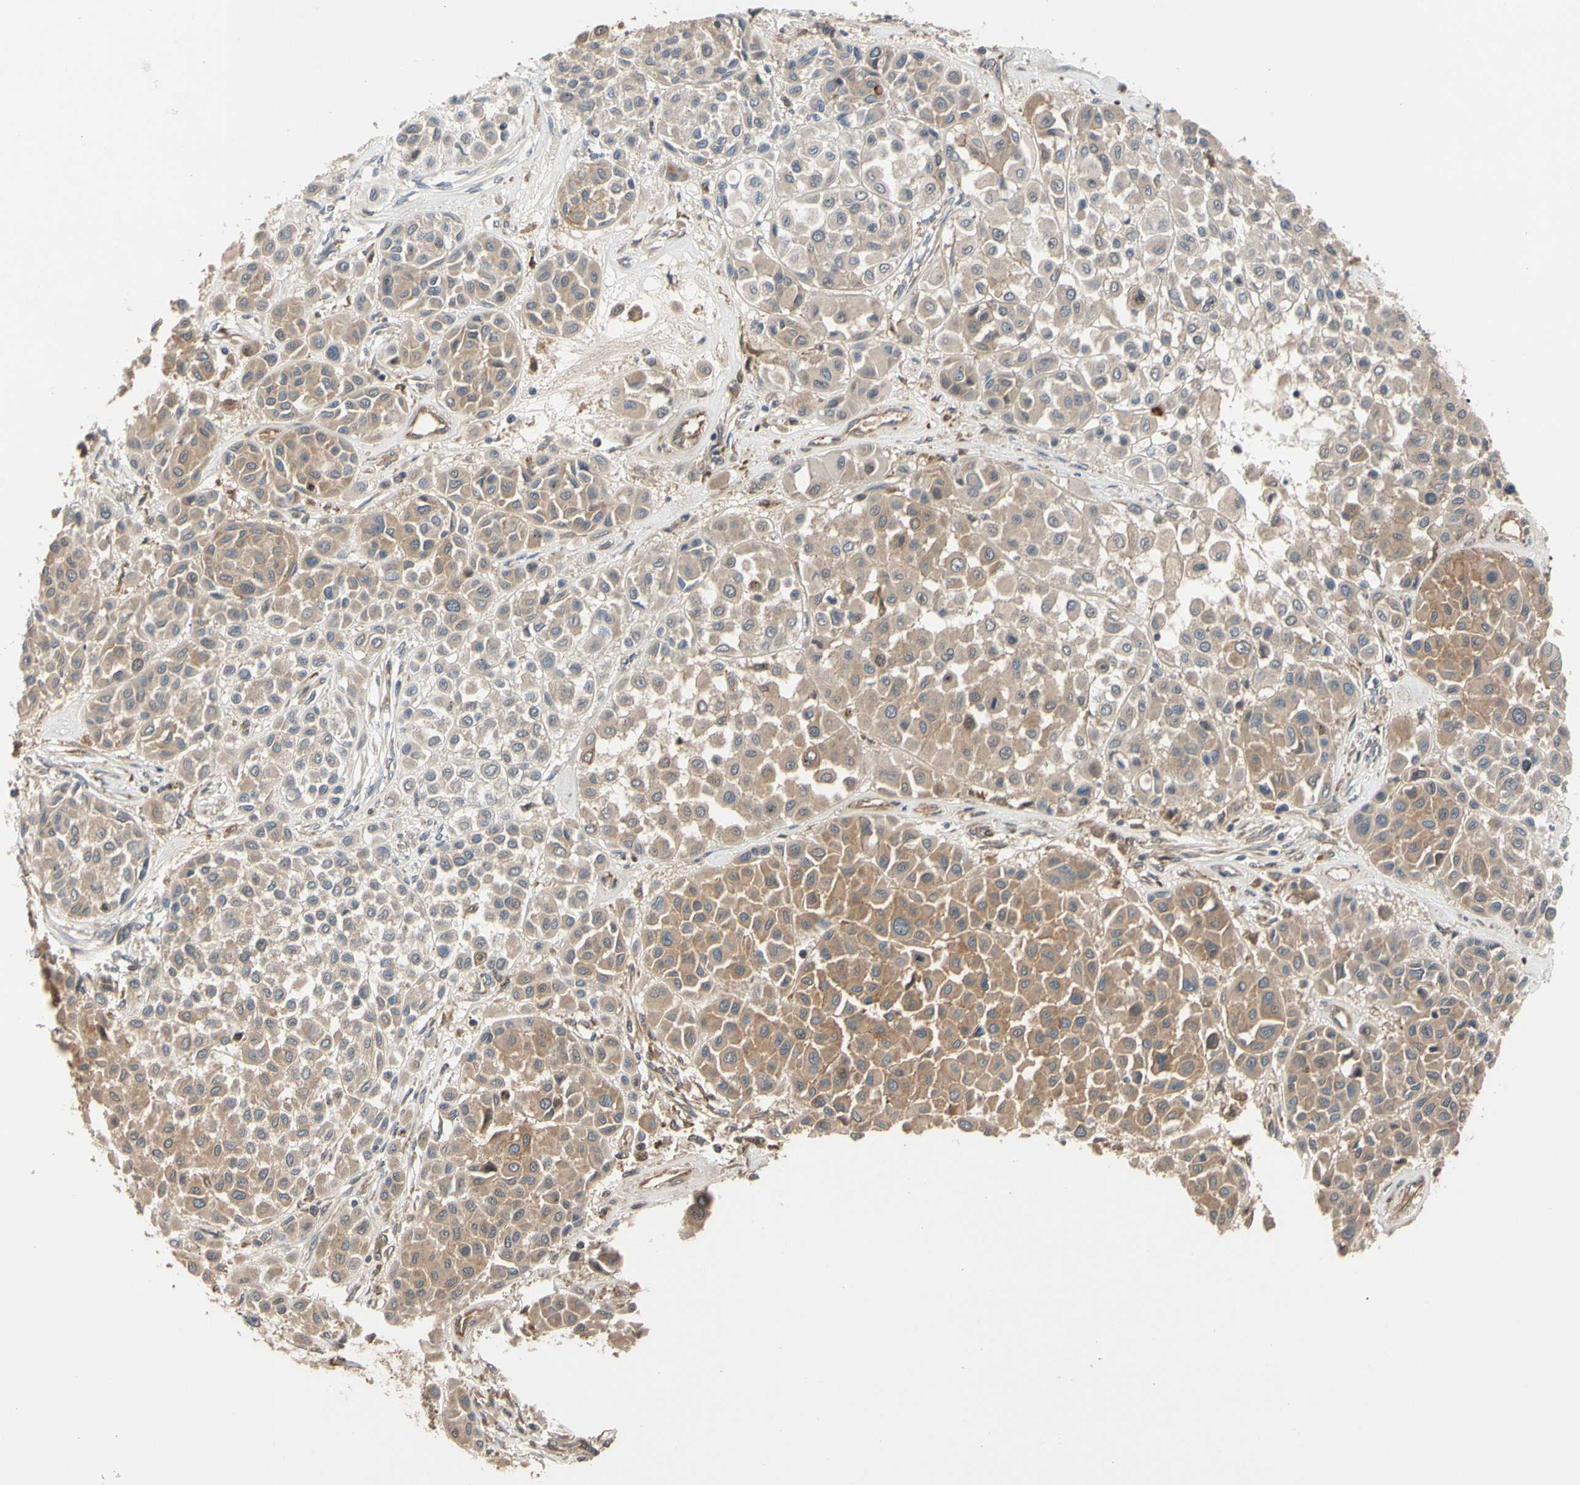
{"staining": {"intensity": "moderate", "quantity": "25%-75%", "location": "cytoplasmic/membranous"}, "tissue": "melanoma", "cell_type": "Tumor cells", "image_type": "cancer", "snomed": [{"axis": "morphology", "description": "Malignant melanoma, Metastatic site"}, {"axis": "topography", "description": "Soft tissue"}], "caption": "Immunohistochemical staining of human melanoma shows medium levels of moderate cytoplasmic/membranous expression in approximately 25%-75% of tumor cells.", "gene": "CYTIP", "patient": {"sex": "male", "age": 41}}